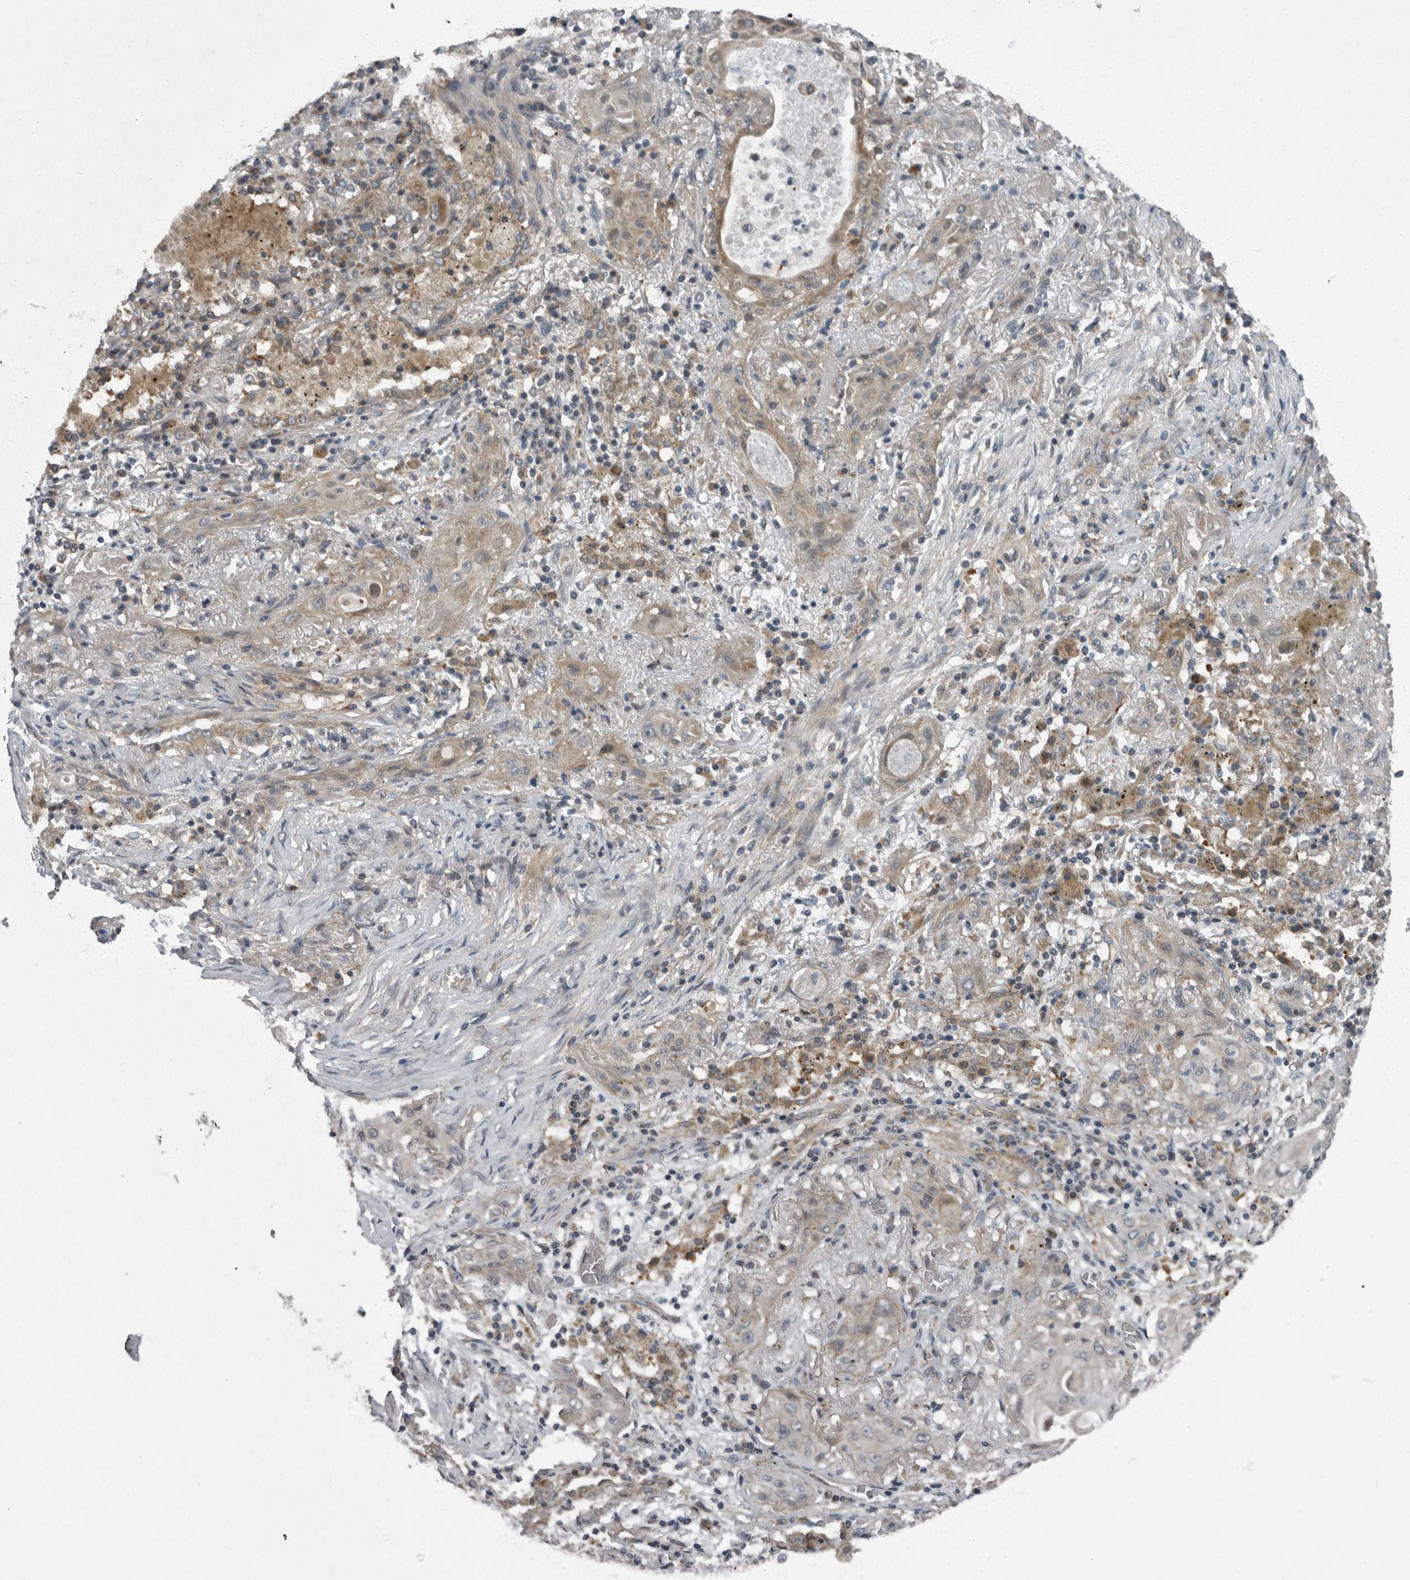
{"staining": {"intensity": "weak", "quantity": "<25%", "location": "cytoplasmic/membranous"}, "tissue": "lung cancer", "cell_type": "Tumor cells", "image_type": "cancer", "snomed": [{"axis": "morphology", "description": "Squamous cell carcinoma, NOS"}, {"axis": "topography", "description": "Lung"}], "caption": "The photomicrograph demonstrates no staining of tumor cells in lung cancer (squamous cell carcinoma).", "gene": "RABGGTB", "patient": {"sex": "female", "age": 47}}